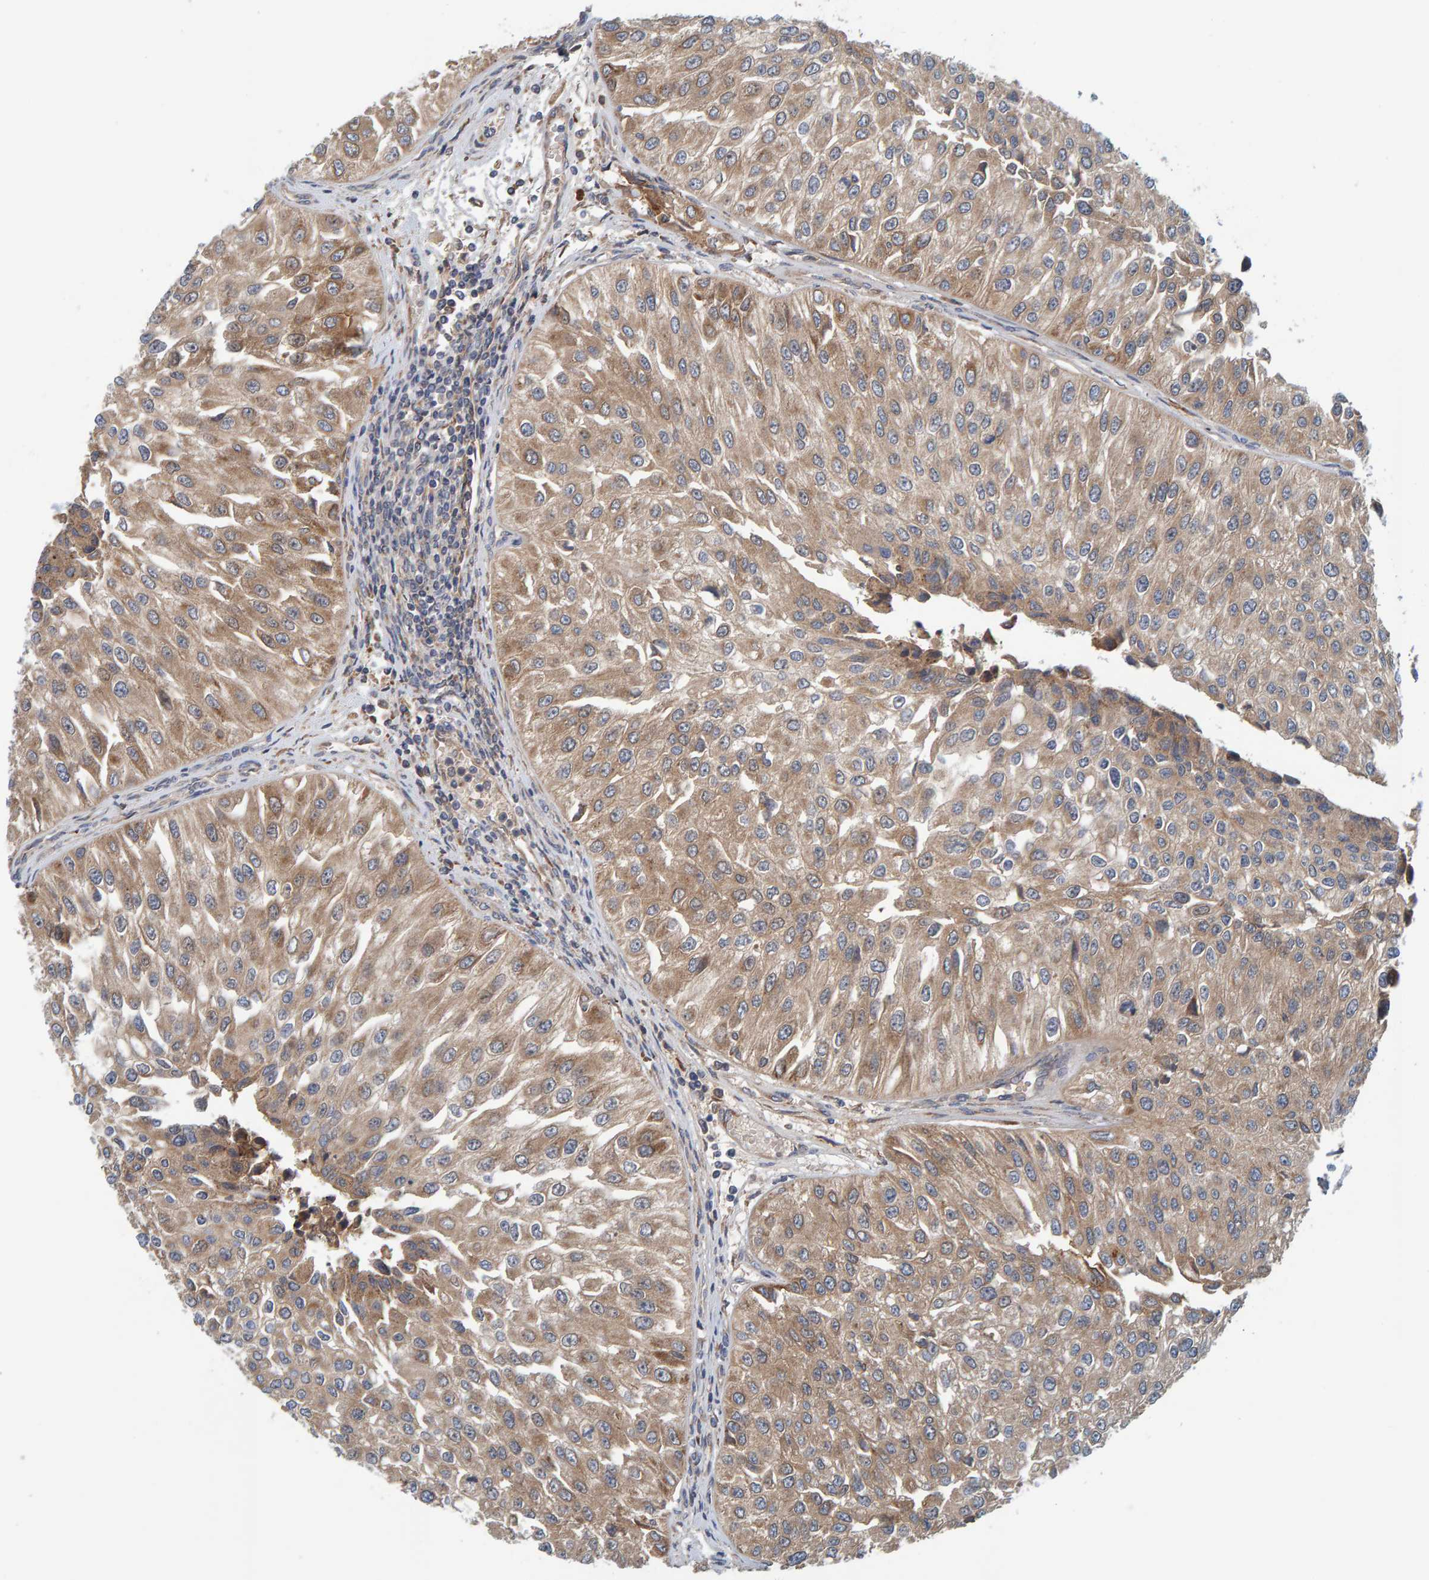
{"staining": {"intensity": "moderate", "quantity": ">75%", "location": "cytoplasmic/membranous"}, "tissue": "urothelial cancer", "cell_type": "Tumor cells", "image_type": "cancer", "snomed": [{"axis": "morphology", "description": "Urothelial carcinoma, High grade"}, {"axis": "topography", "description": "Kidney"}, {"axis": "topography", "description": "Urinary bladder"}], "caption": "Tumor cells exhibit medium levels of moderate cytoplasmic/membranous expression in approximately >75% of cells in human urothelial cancer. Nuclei are stained in blue.", "gene": "BAIAP2", "patient": {"sex": "male", "age": 77}}